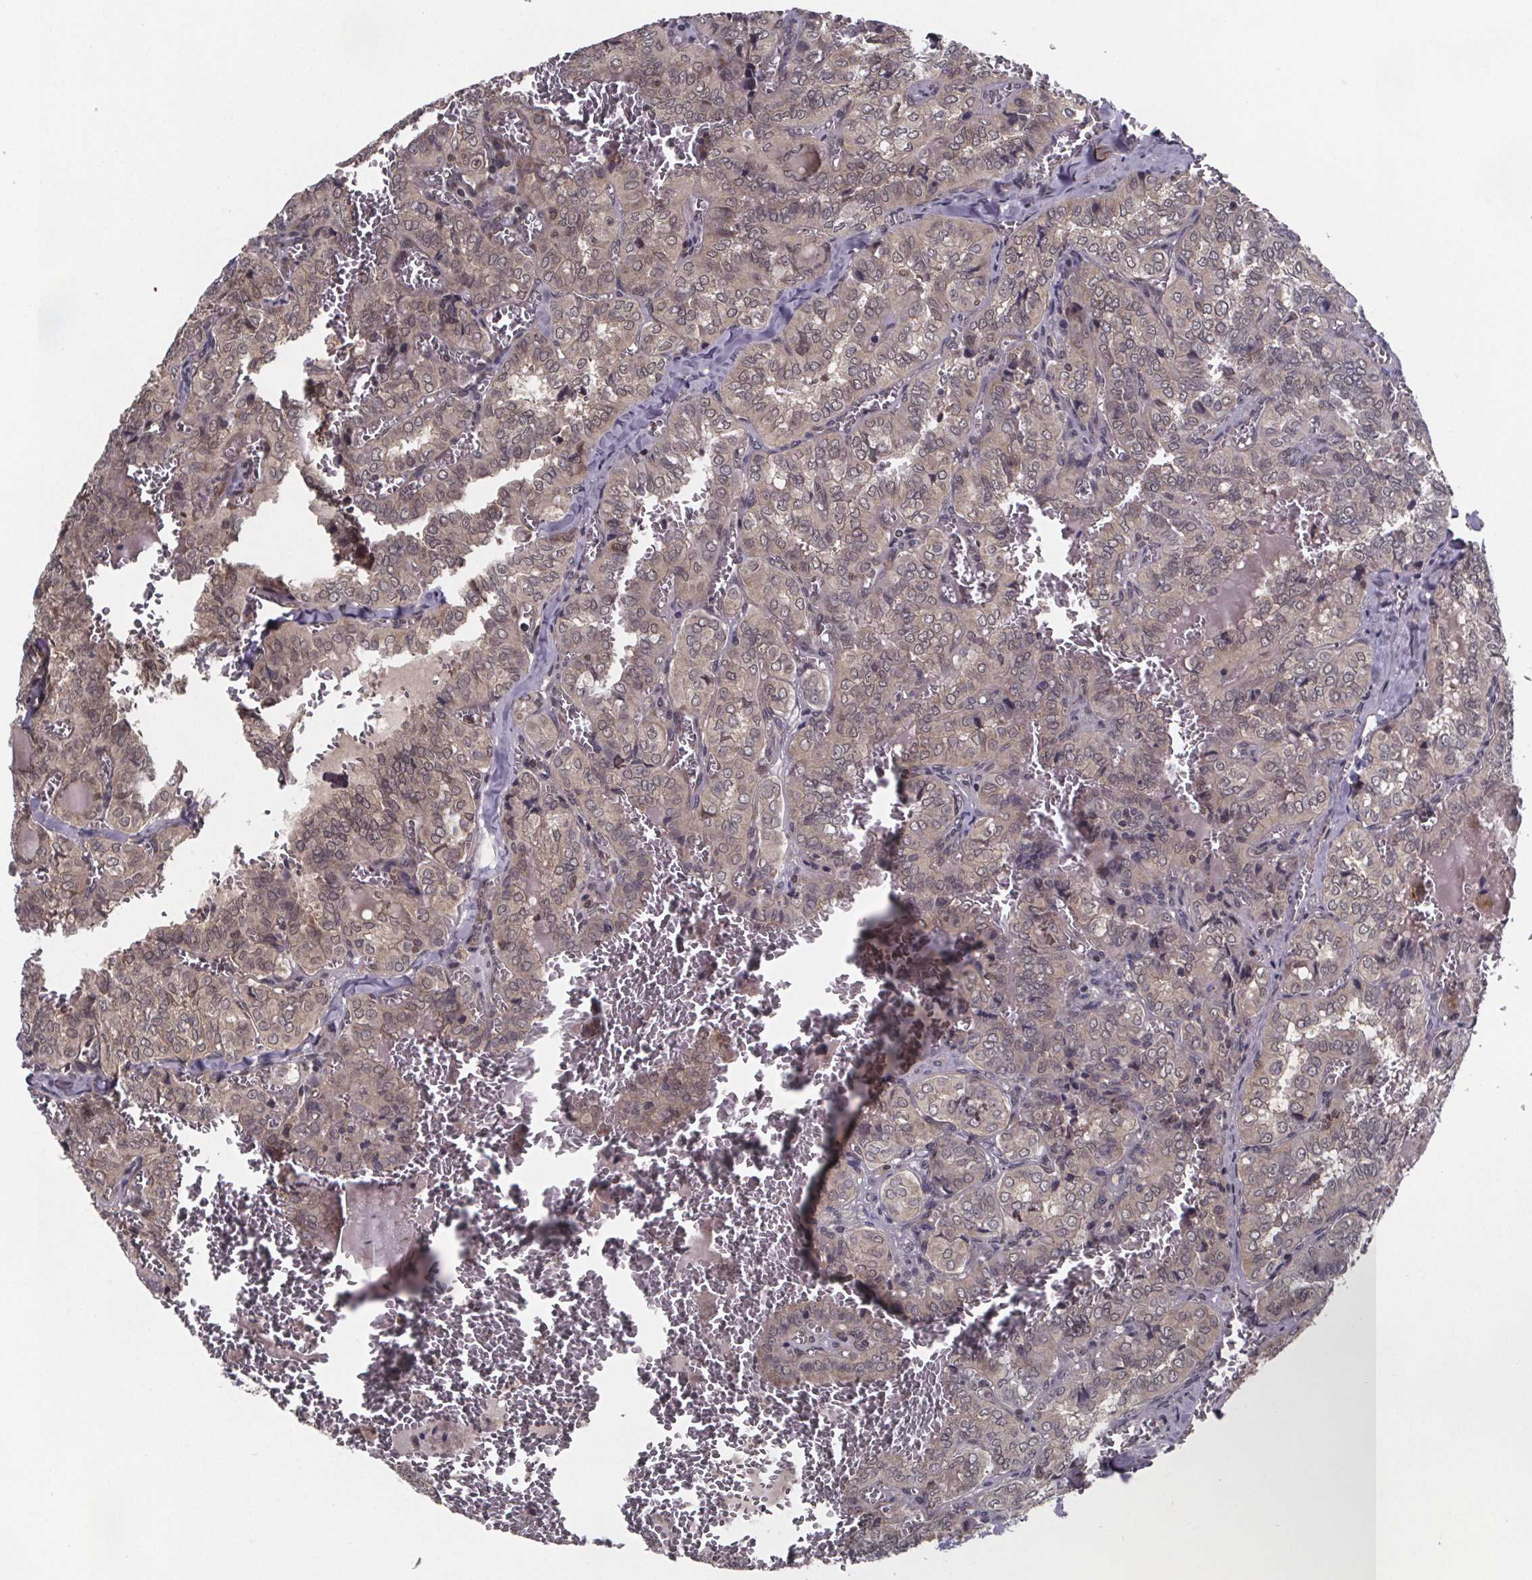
{"staining": {"intensity": "weak", "quantity": "<25%", "location": "cytoplasmic/membranous"}, "tissue": "thyroid cancer", "cell_type": "Tumor cells", "image_type": "cancer", "snomed": [{"axis": "morphology", "description": "Papillary adenocarcinoma, NOS"}, {"axis": "topography", "description": "Thyroid gland"}], "caption": "IHC histopathology image of human papillary adenocarcinoma (thyroid) stained for a protein (brown), which displays no positivity in tumor cells.", "gene": "FN3KRP", "patient": {"sex": "female", "age": 41}}